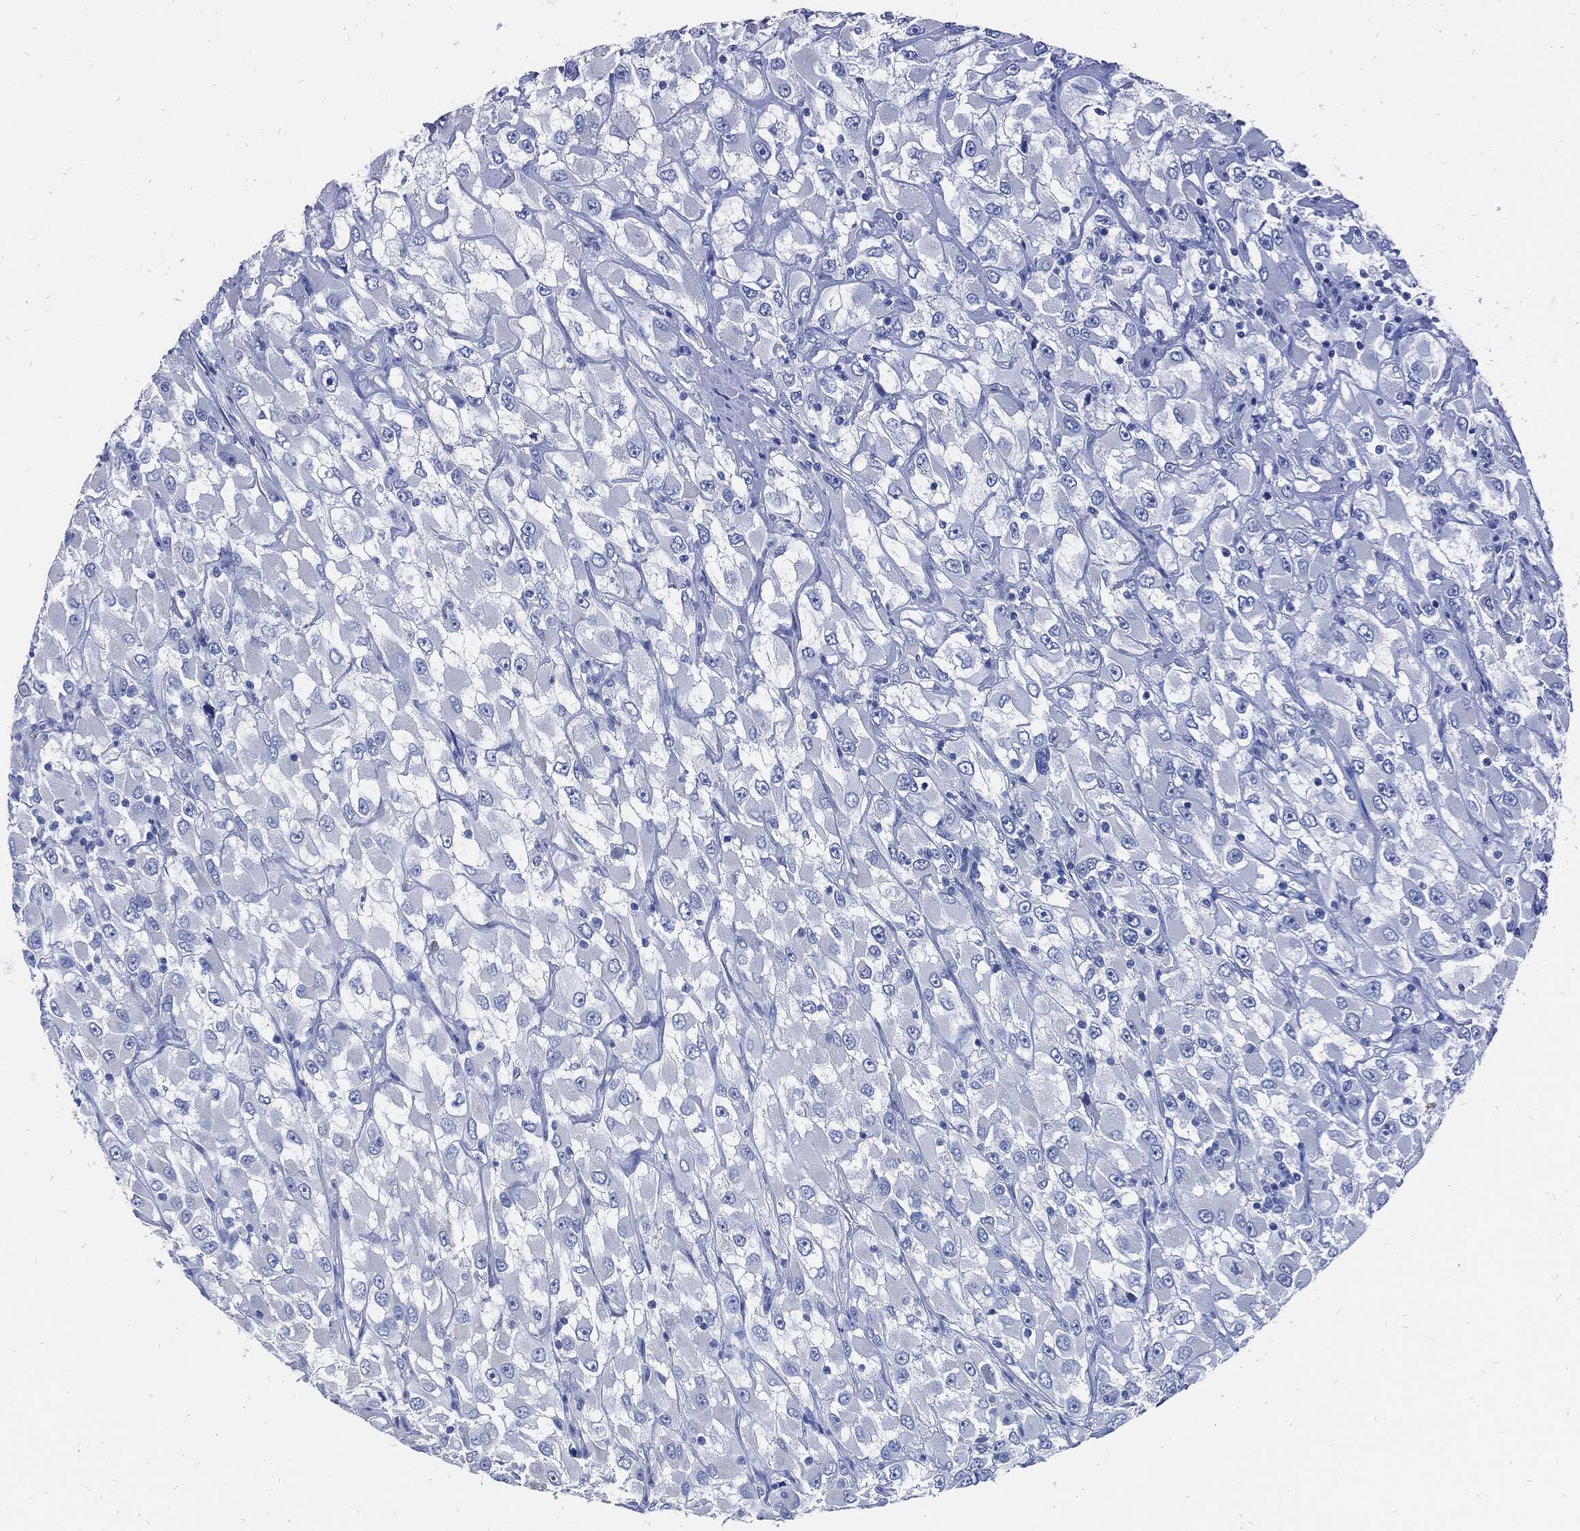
{"staining": {"intensity": "negative", "quantity": "none", "location": "none"}, "tissue": "renal cancer", "cell_type": "Tumor cells", "image_type": "cancer", "snomed": [{"axis": "morphology", "description": "Adenocarcinoma, NOS"}, {"axis": "topography", "description": "Kidney"}], "caption": "High magnification brightfield microscopy of renal cancer (adenocarcinoma) stained with DAB (3,3'-diaminobenzidine) (brown) and counterstained with hematoxylin (blue): tumor cells show no significant positivity. (DAB (3,3'-diaminobenzidine) immunohistochemistry (IHC) with hematoxylin counter stain).", "gene": "FABP4", "patient": {"sex": "female", "age": 52}}